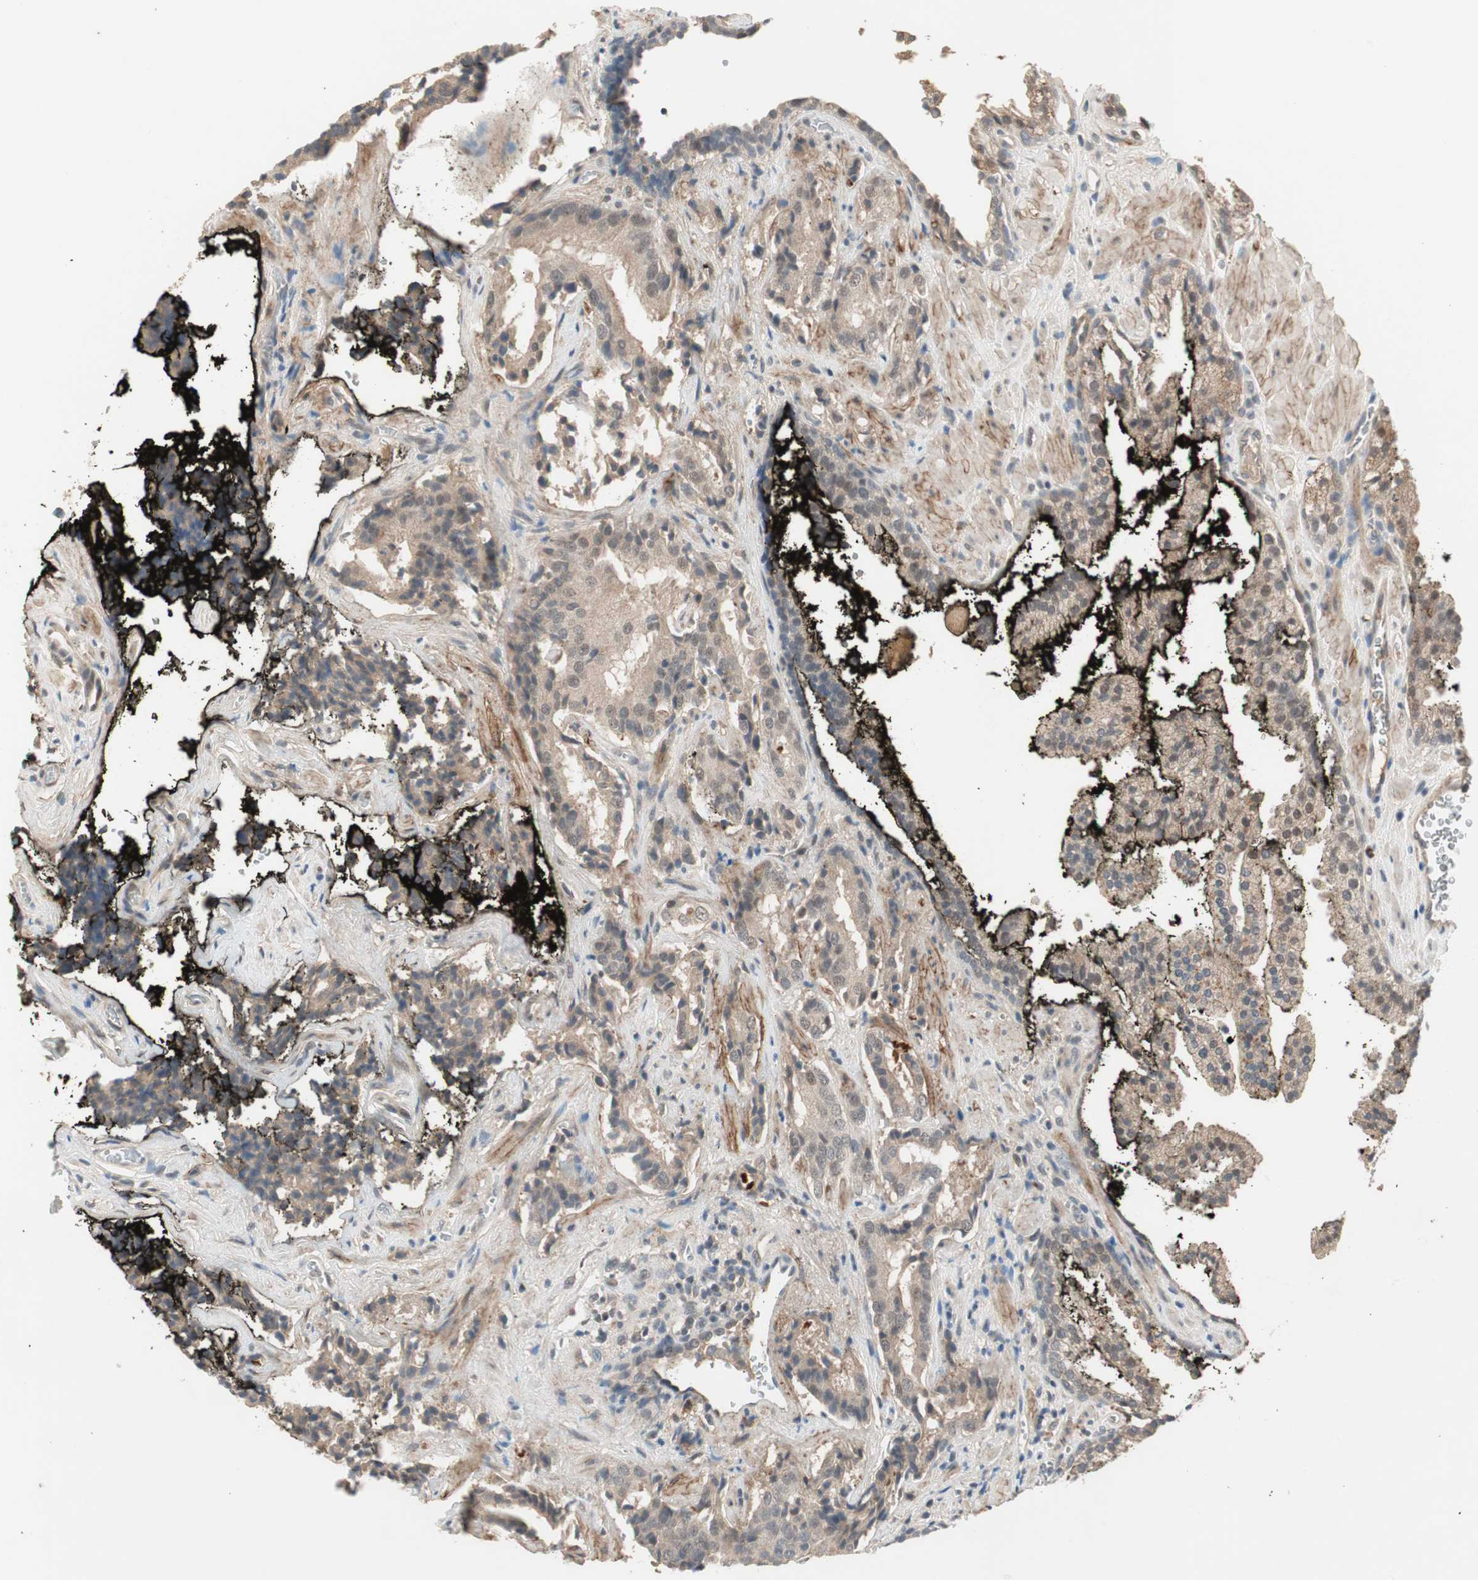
{"staining": {"intensity": "weak", "quantity": "25%-75%", "location": "cytoplasmic/membranous"}, "tissue": "prostate cancer", "cell_type": "Tumor cells", "image_type": "cancer", "snomed": [{"axis": "morphology", "description": "Adenocarcinoma, High grade"}, {"axis": "topography", "description": "Prostate"}], "caption": "Prostate cancer stained with immunohistochemistry shows weak cytoplasmic/membranous staining in about 25%-75% of tumor cells. Nuclei are stained in blue.", "gene": "RNGTT", "patient": {"sex": "male", "age": 58}}